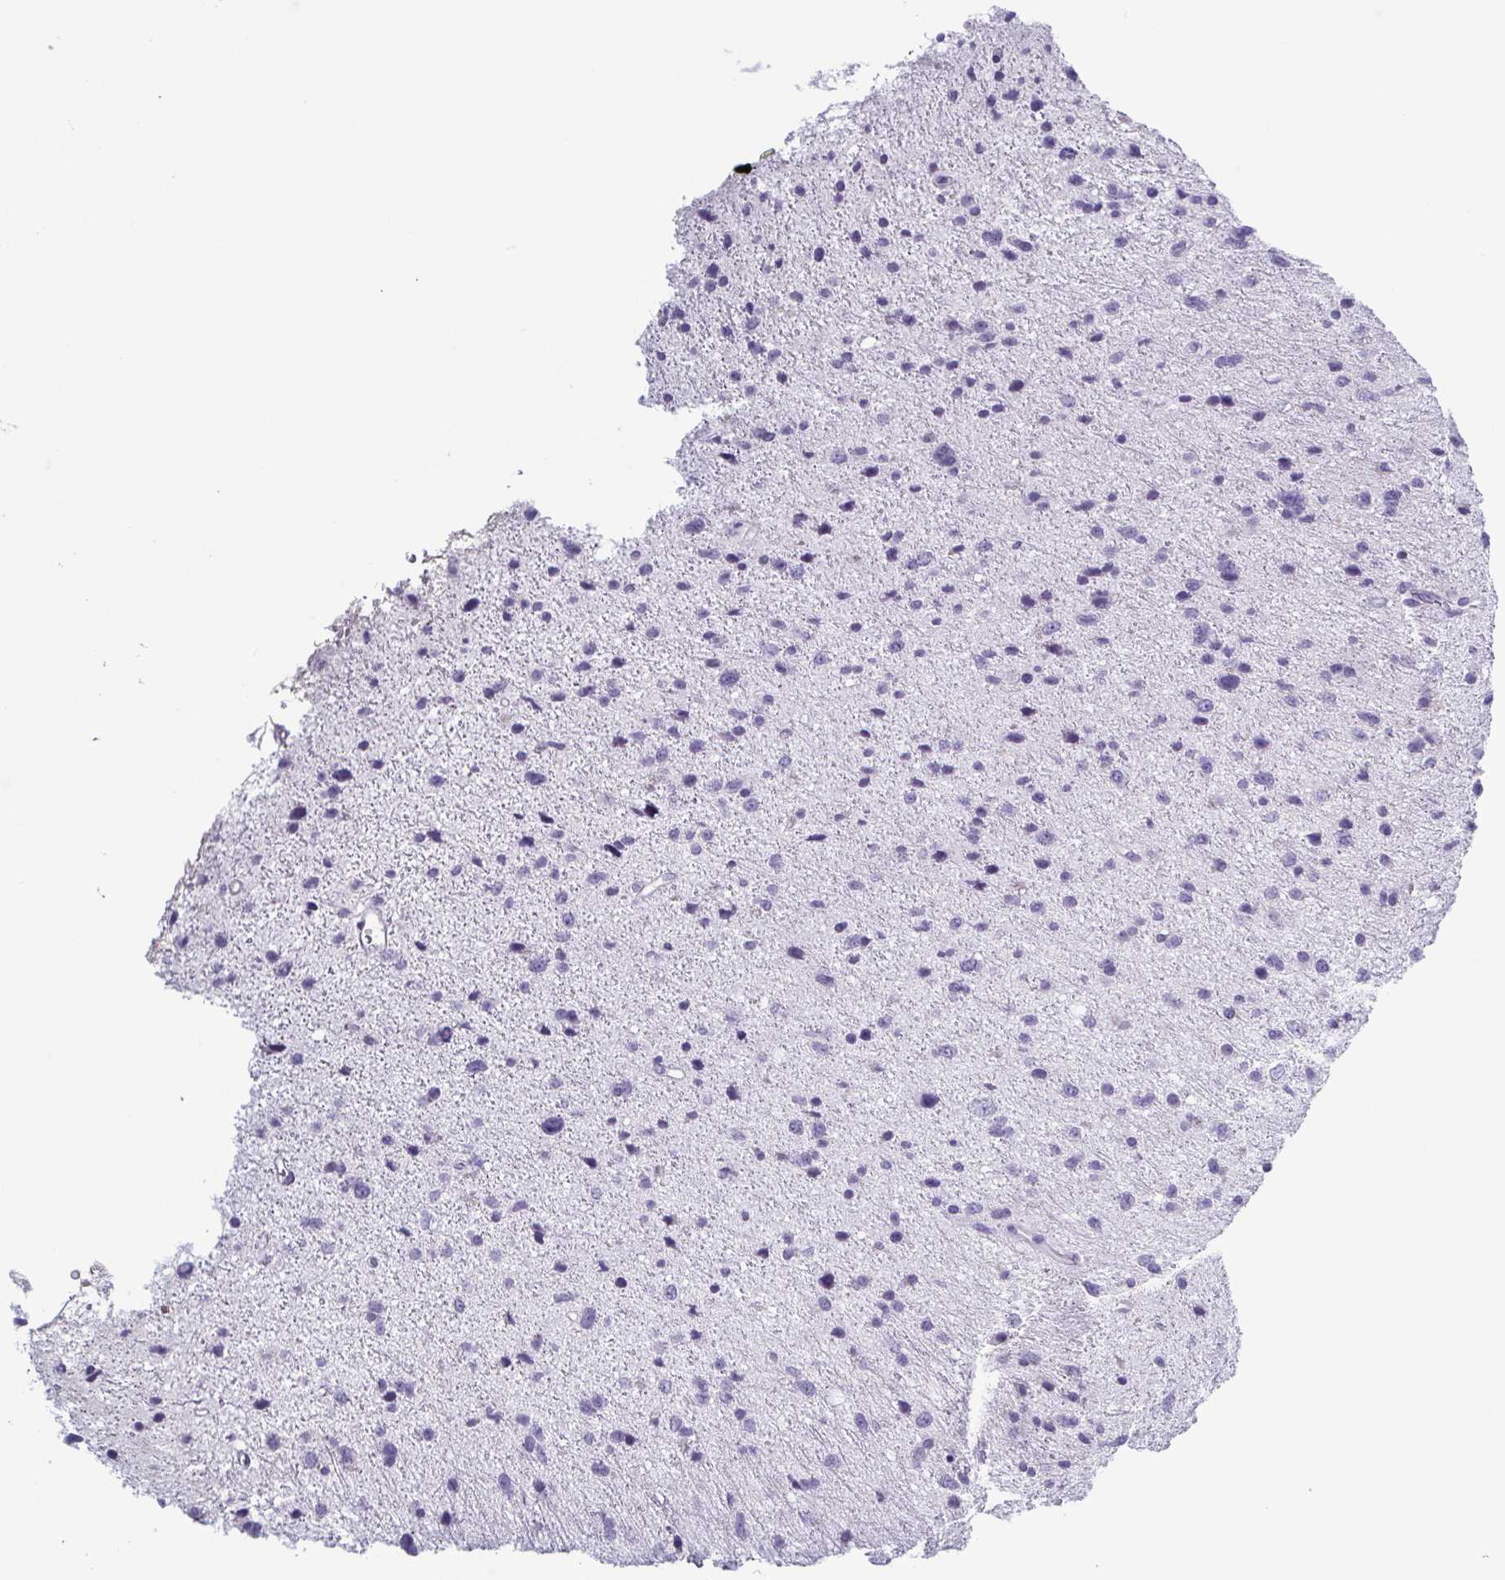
{"staining": {"intensity": "negative", "quantity": "none", "location": "none"}, "tissue": "glioma", "cell_type": "Tumor cells", "image_type": "cancer", "snomed": [{"axis": "morphology", "description": "Glioma, malignant, Low grade"}, {"axis": "topography", "description": "Brain"}], "caption": "Tumor cells are negative for protein expression in human glioma.", "gene": "KRT10", "patient": {"sex": "female", "age": 55}}